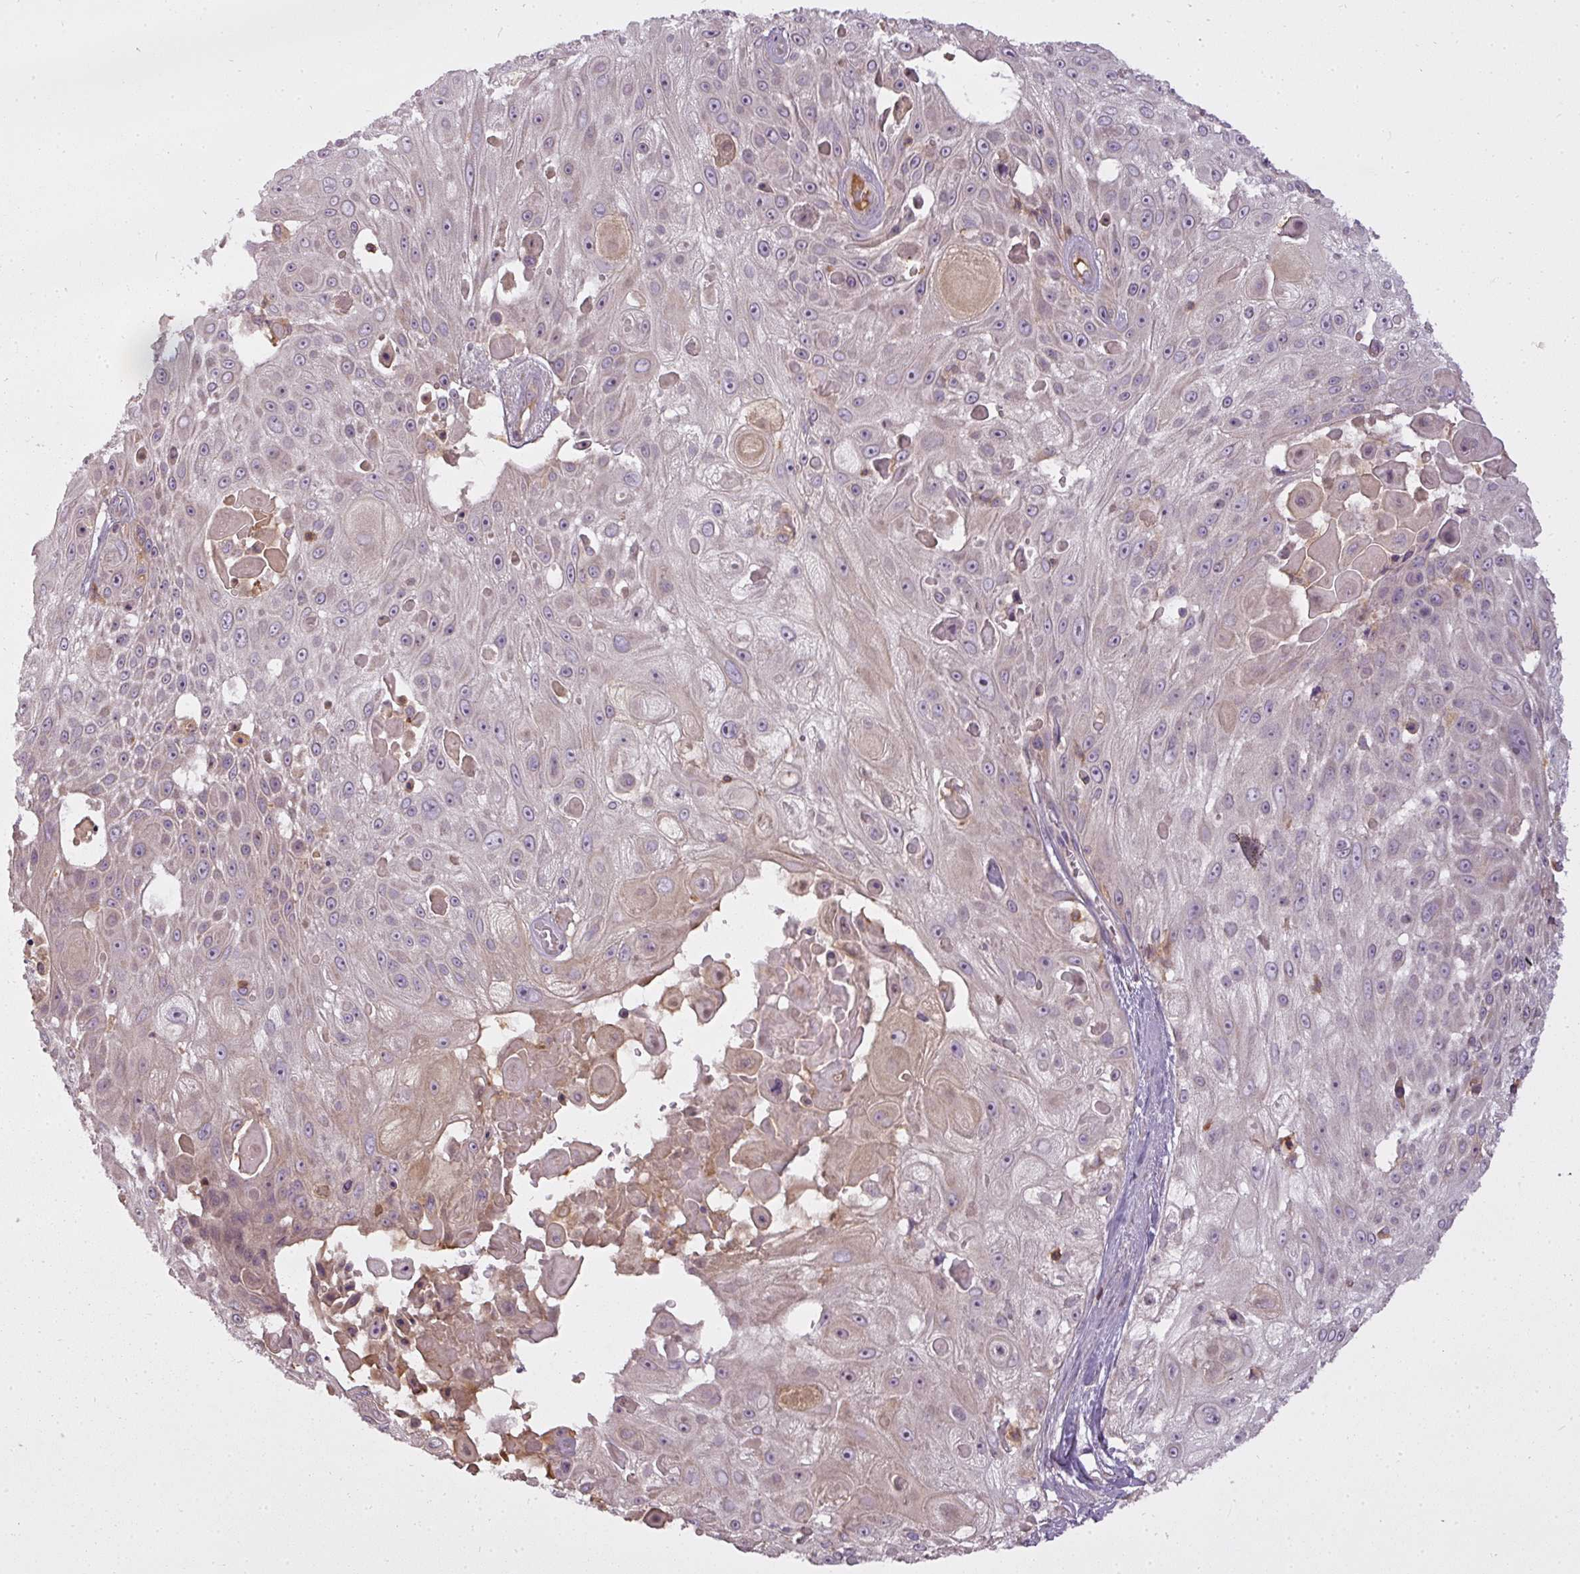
{"staining": {"intensity": "weak", "quantity": "25%-75%", "location": "cytoplasmic/membranous"}, "tissue": "skin cancer", "cell_type": "Tumor cells", "image_type": "cancer", "snomed": [{"axis": "morphology", "description": "Squamous cell carcinoma, NOS"}, {"axis": "topography", "description": "Skin"}], "caption": "Protein staining shows weak cytoplasmic/membranous positivity in about 25%-75% of tumor cells in skin cancer.", "gene": "STK4", "patient": {"sex": "female", "age": 86}}